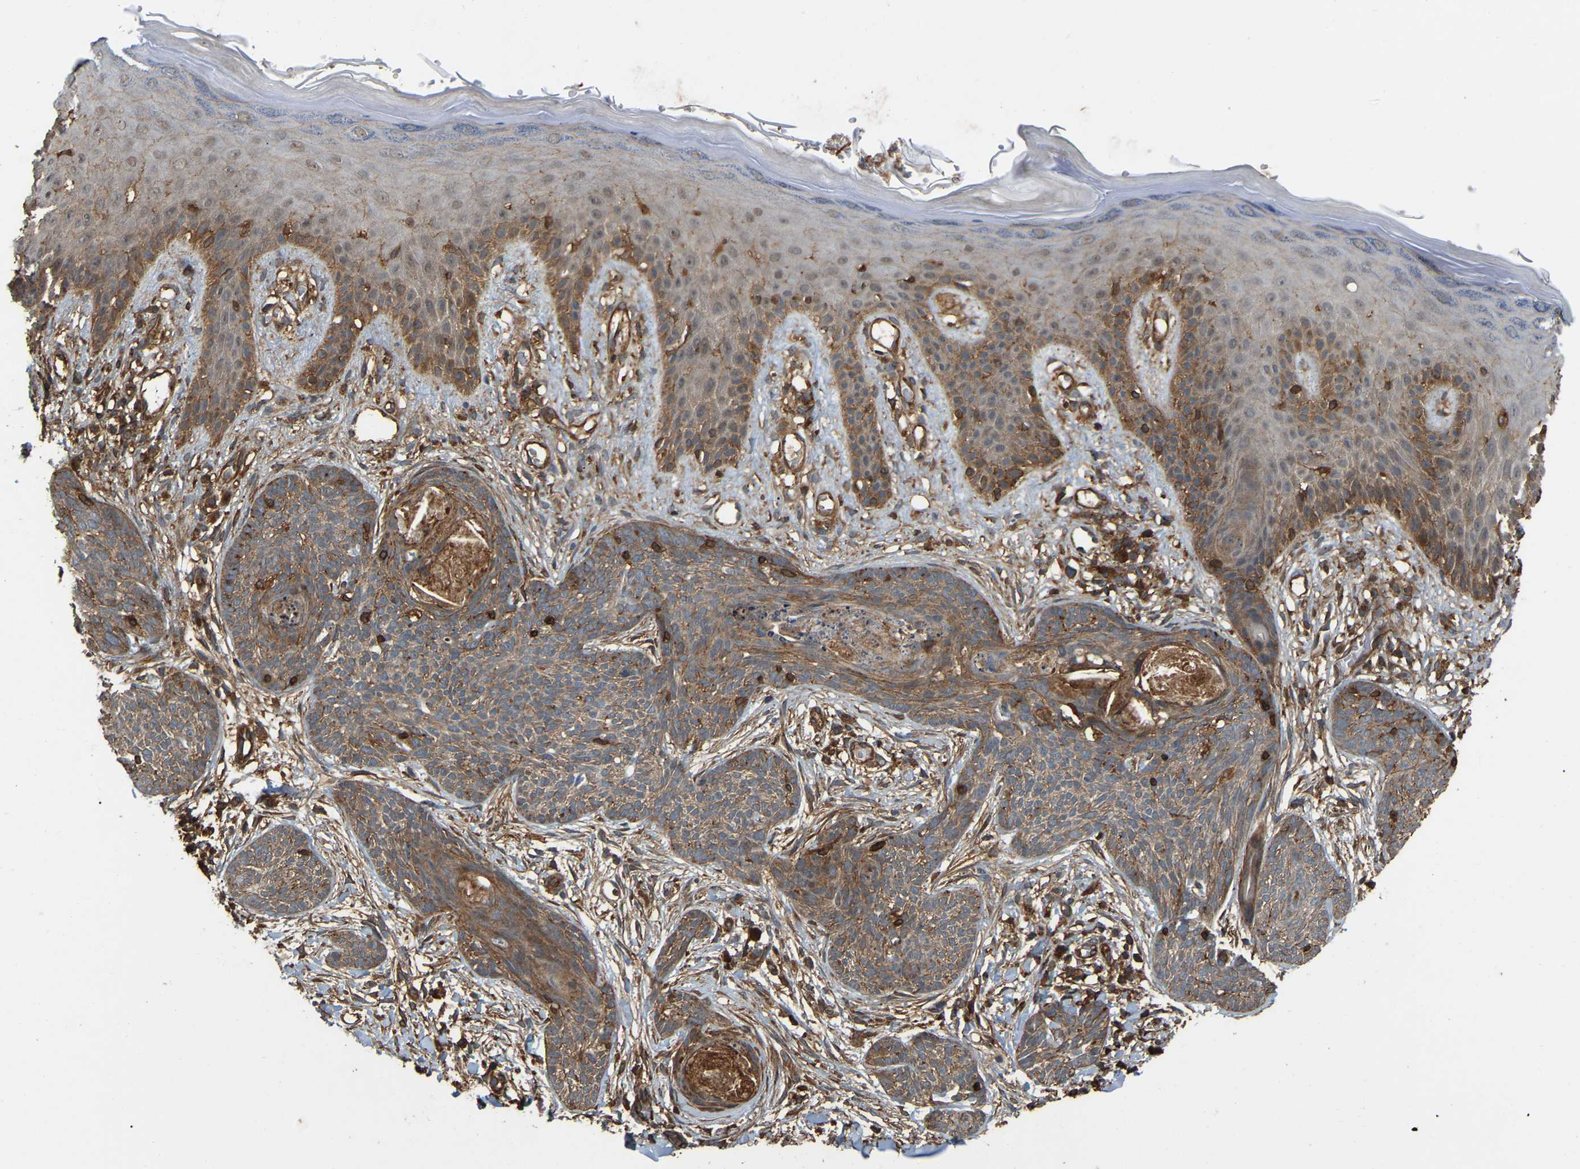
{"staining": {"intensity": "moderate", "quantity": ">75%", "location": "cytoplasmic/membranous"}, "tissue": "skin cancer", "cell_type": "Tumor cells", "image_type": "cancer", "snomed": [{"axis": "morphology", "description": "Basal cell carcinoma"}, {"axis": "topography", "description": "Skin"}], "caption": "Immunohistochemical staining of human skin cancer (basal cell carcinoma) displays medium levels of moderate cytoplasmic/membranous protein staining in approximately >75% of tumor cells. (Stains: DAB in brown, nuclei in blue, Microscopy: brightfield microscopy at high magnification).", "gene": "SAMD9L", "patient": {"sex": "female", "age": 59}}